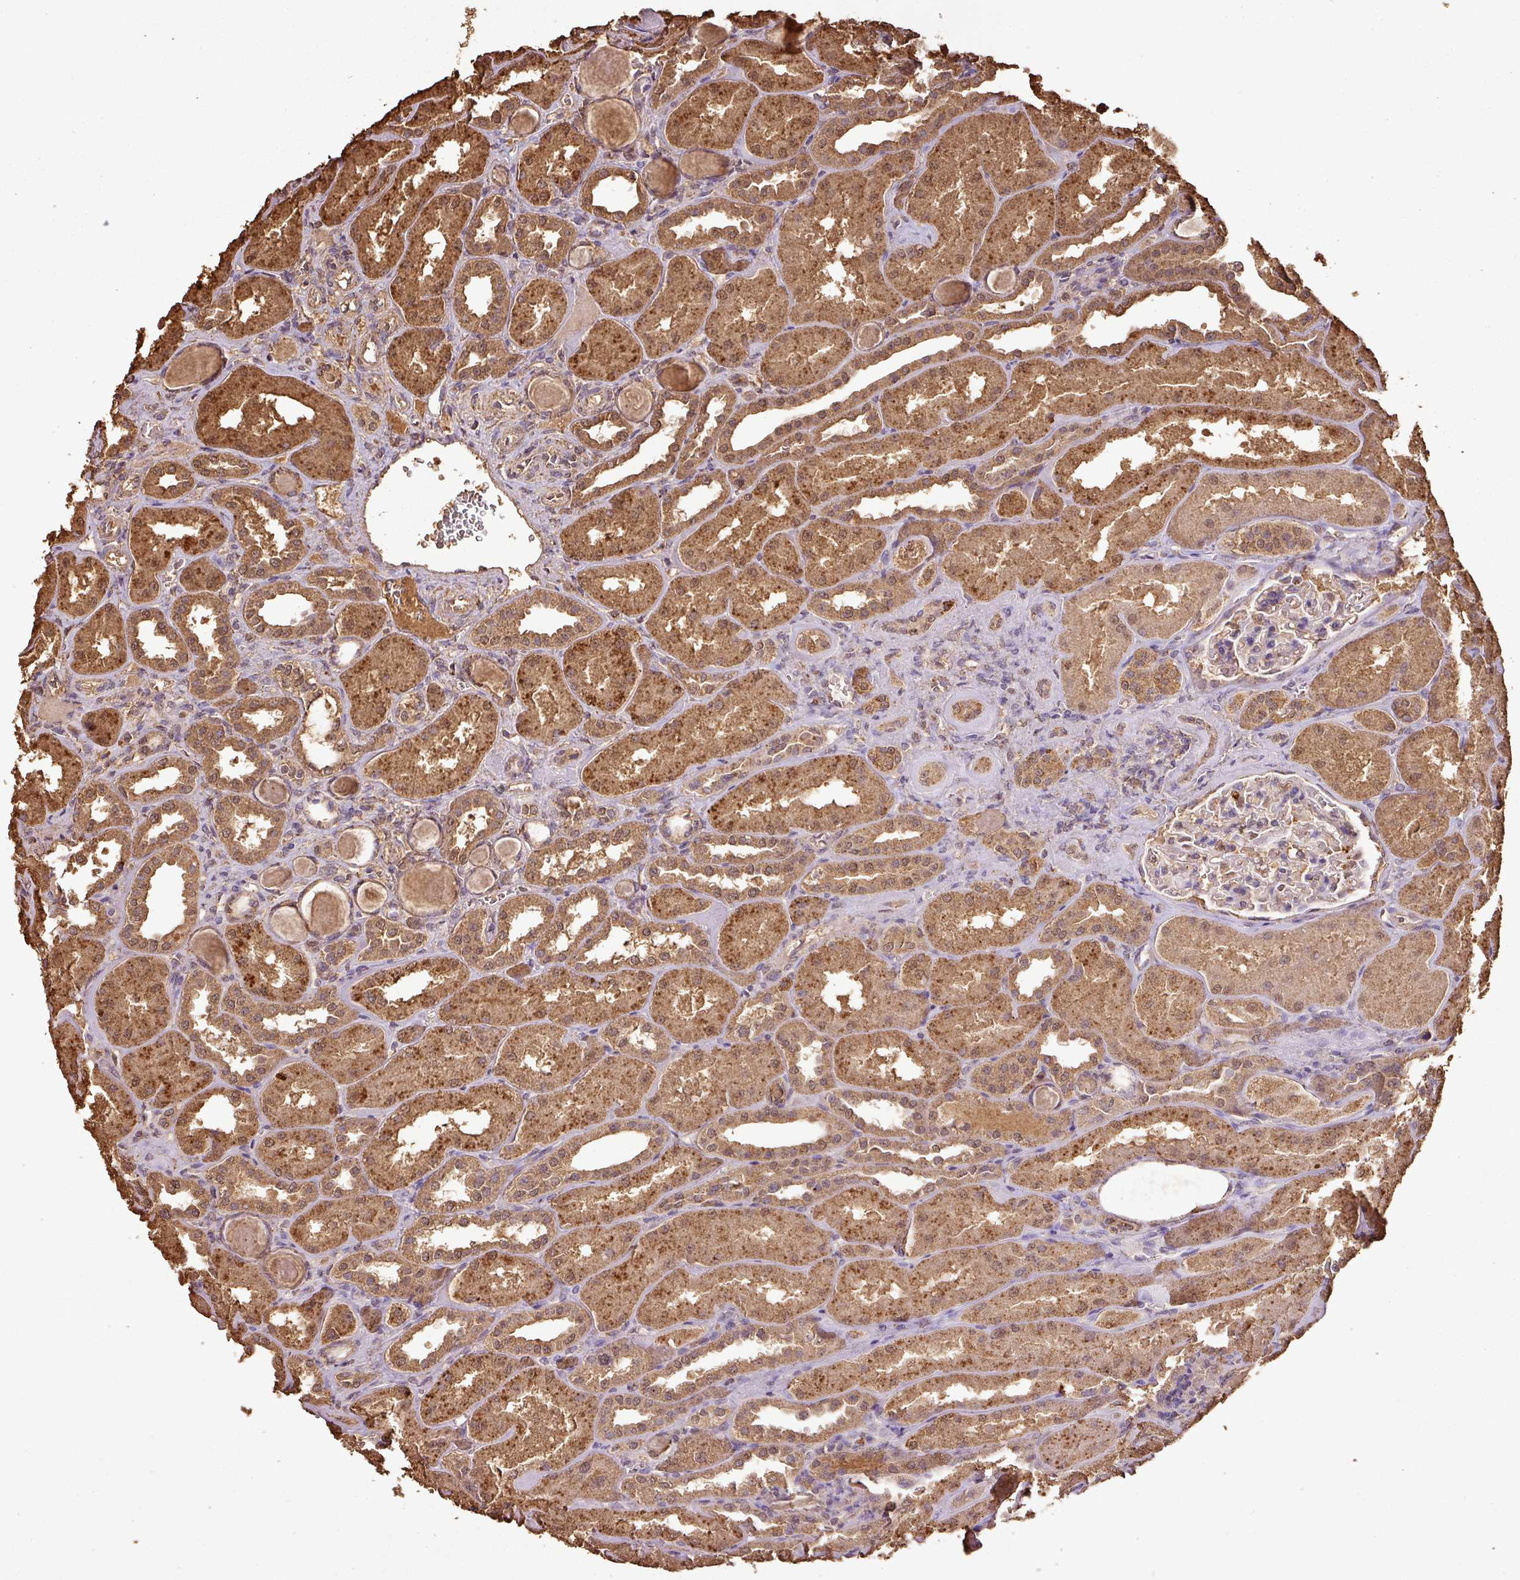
{"staining": {"intensity": "weak", "quantity": "<25%", "location": "cytoplasmic/membranous"}, "tissue": "kidney", "cell_type": "Cells in glomeruli", "image_type": "normal", "snomed": [{"axis": "morphology", "description": "Normal tissue, NOS"}, {"axis": "topography", "description": "Kidney"}], "caption": "High power microscopy photomicrograph of an immunohistochemistry (IHC) histopathology image of benign kidney, revealing no significant positivity in cells in glomeruli. (Brightfield microscopy of DAB immunohistochemistry (IHC) at high magnification).", "gene": "ATAT1", "patient": {"sex": "male", "age": 61}}